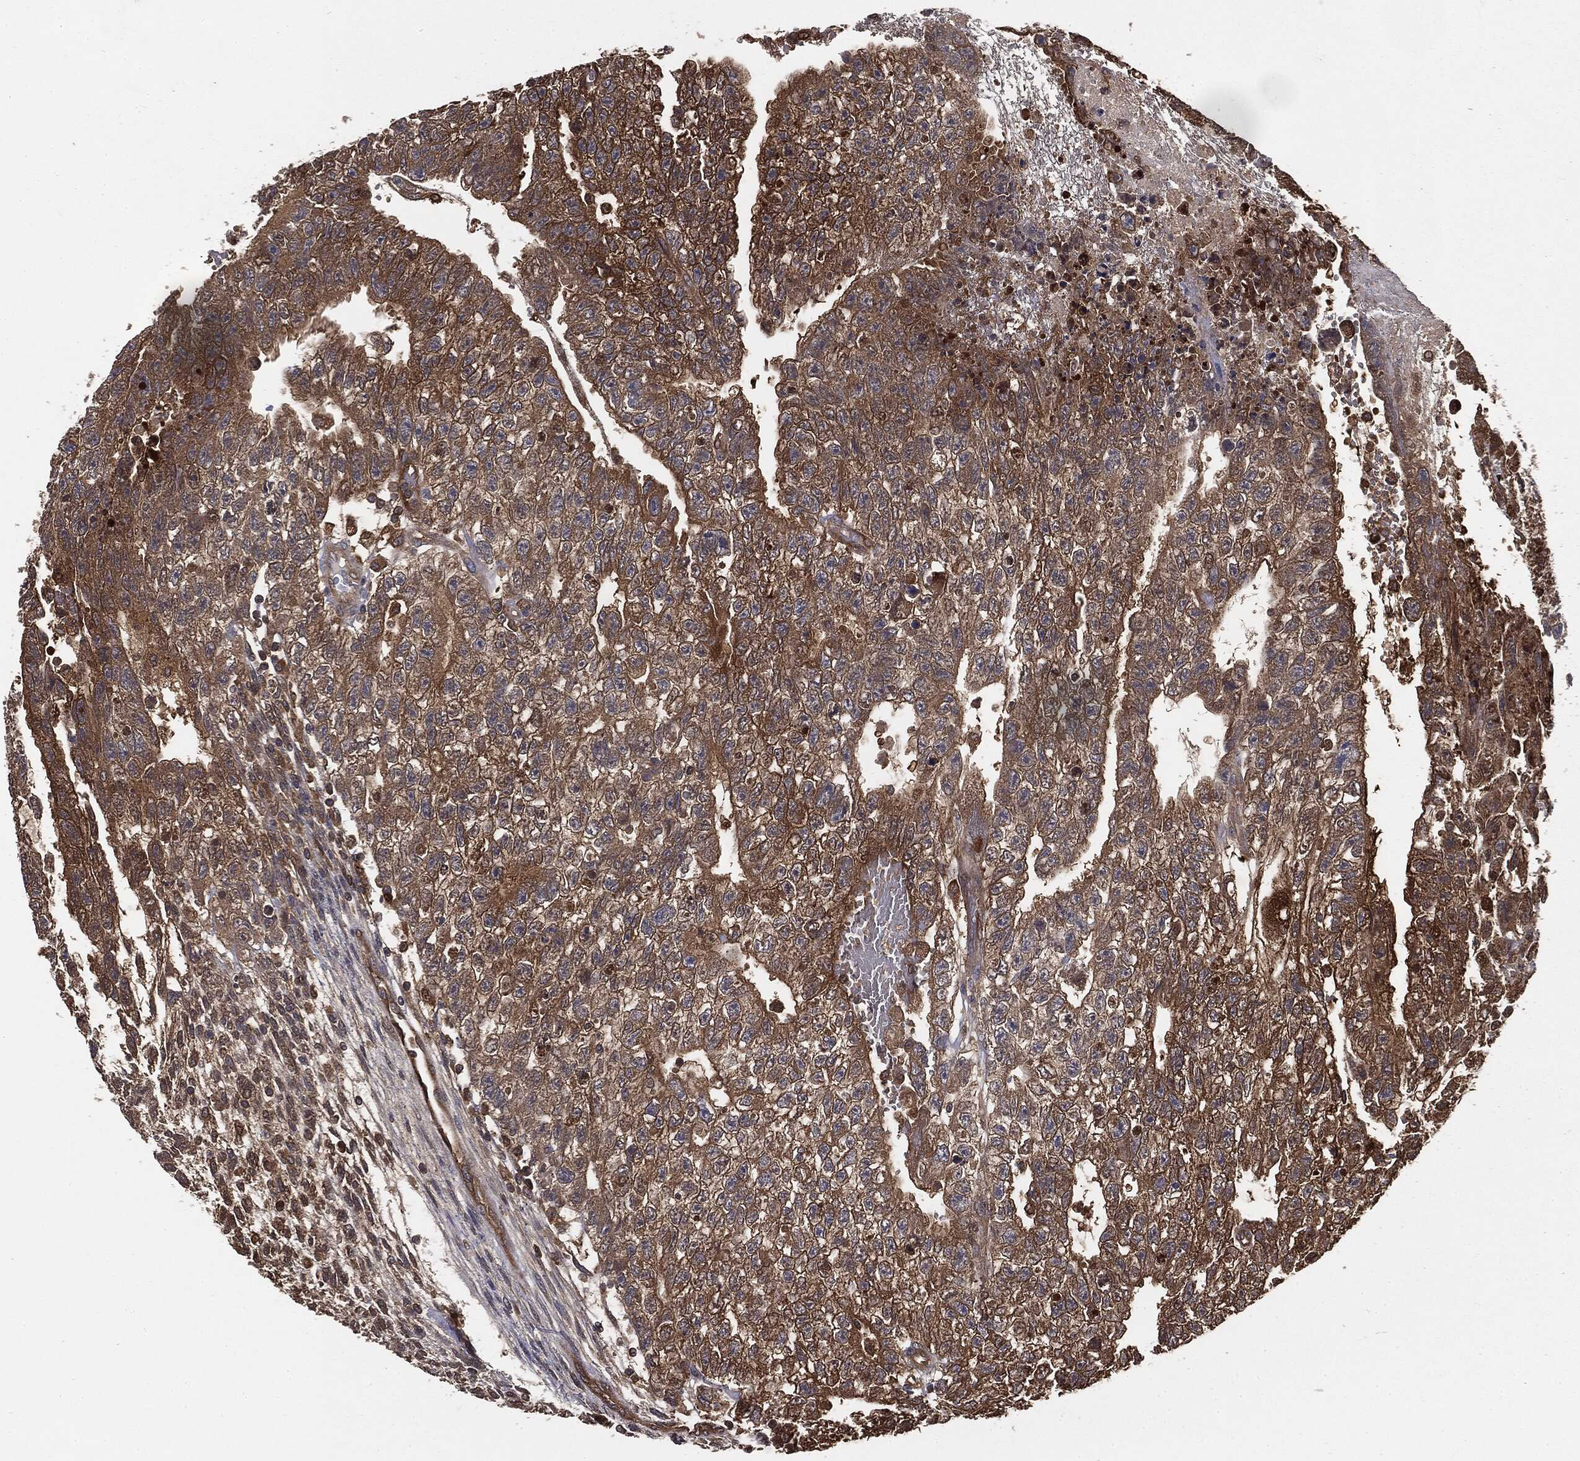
{"staining": {"intensity": "moderate", "quantity": ">75%", "location": "cytoplasmic/membranous"}, "tissue": "testis cancer", "cell_type": "Tumor cells", "image_type": "cancer", "snomed": [{"axis": "morphology", "description": "Carcinoma, Embryonal, NOS"}, {"axis": "topography", "description": "Testis"}], "caption": "Tumor cells reveal moderate cytoplasmic/membranous positivity in about >75% of cells in testis cancer. (DAB = brown stain, brightfield microscopy at high magnification).", "gene": "GNB5", "patient": {"sex": "male", "age": 26}}